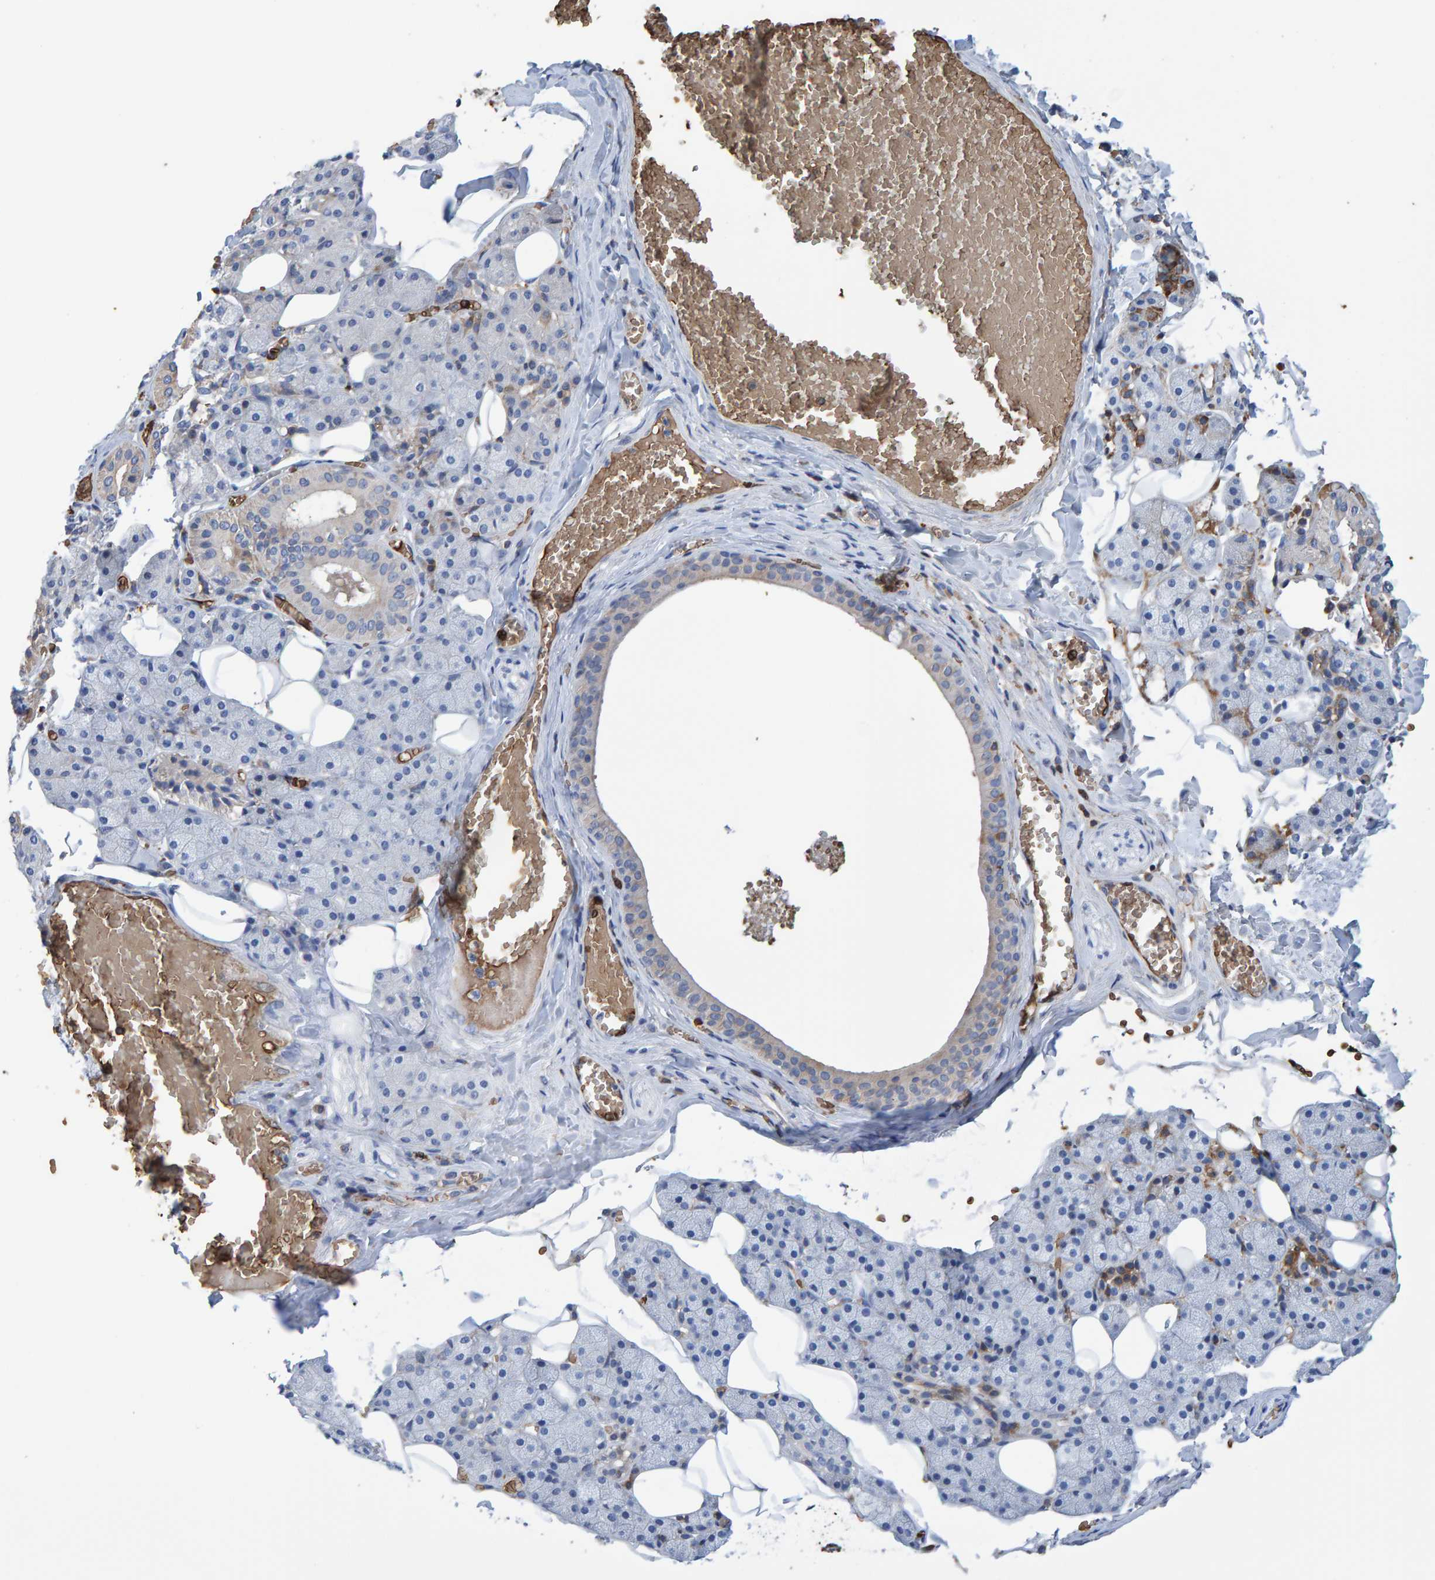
{"staining": {"intensity": "moderate", "quantity": "<25%", "location": "cytoplasmic/membranous"}, "tissue": "salivary gland", "cell_type": "Glandular cells", "image_type": "normal", "snomed": [{"axis": "morphology", "description": "Normal tissue, NOS"}, {"axis": "topography", "description": "Salivary gland"}], "caption": "Immunohistochemical staining of unremarkable salivary gland reveals low levels of moderate cytoplasmic/membranous positivity in approximately <25% of glandular cells.", "gene": "VPS9D1", "patient": {"sex": "female", "age": 33}}